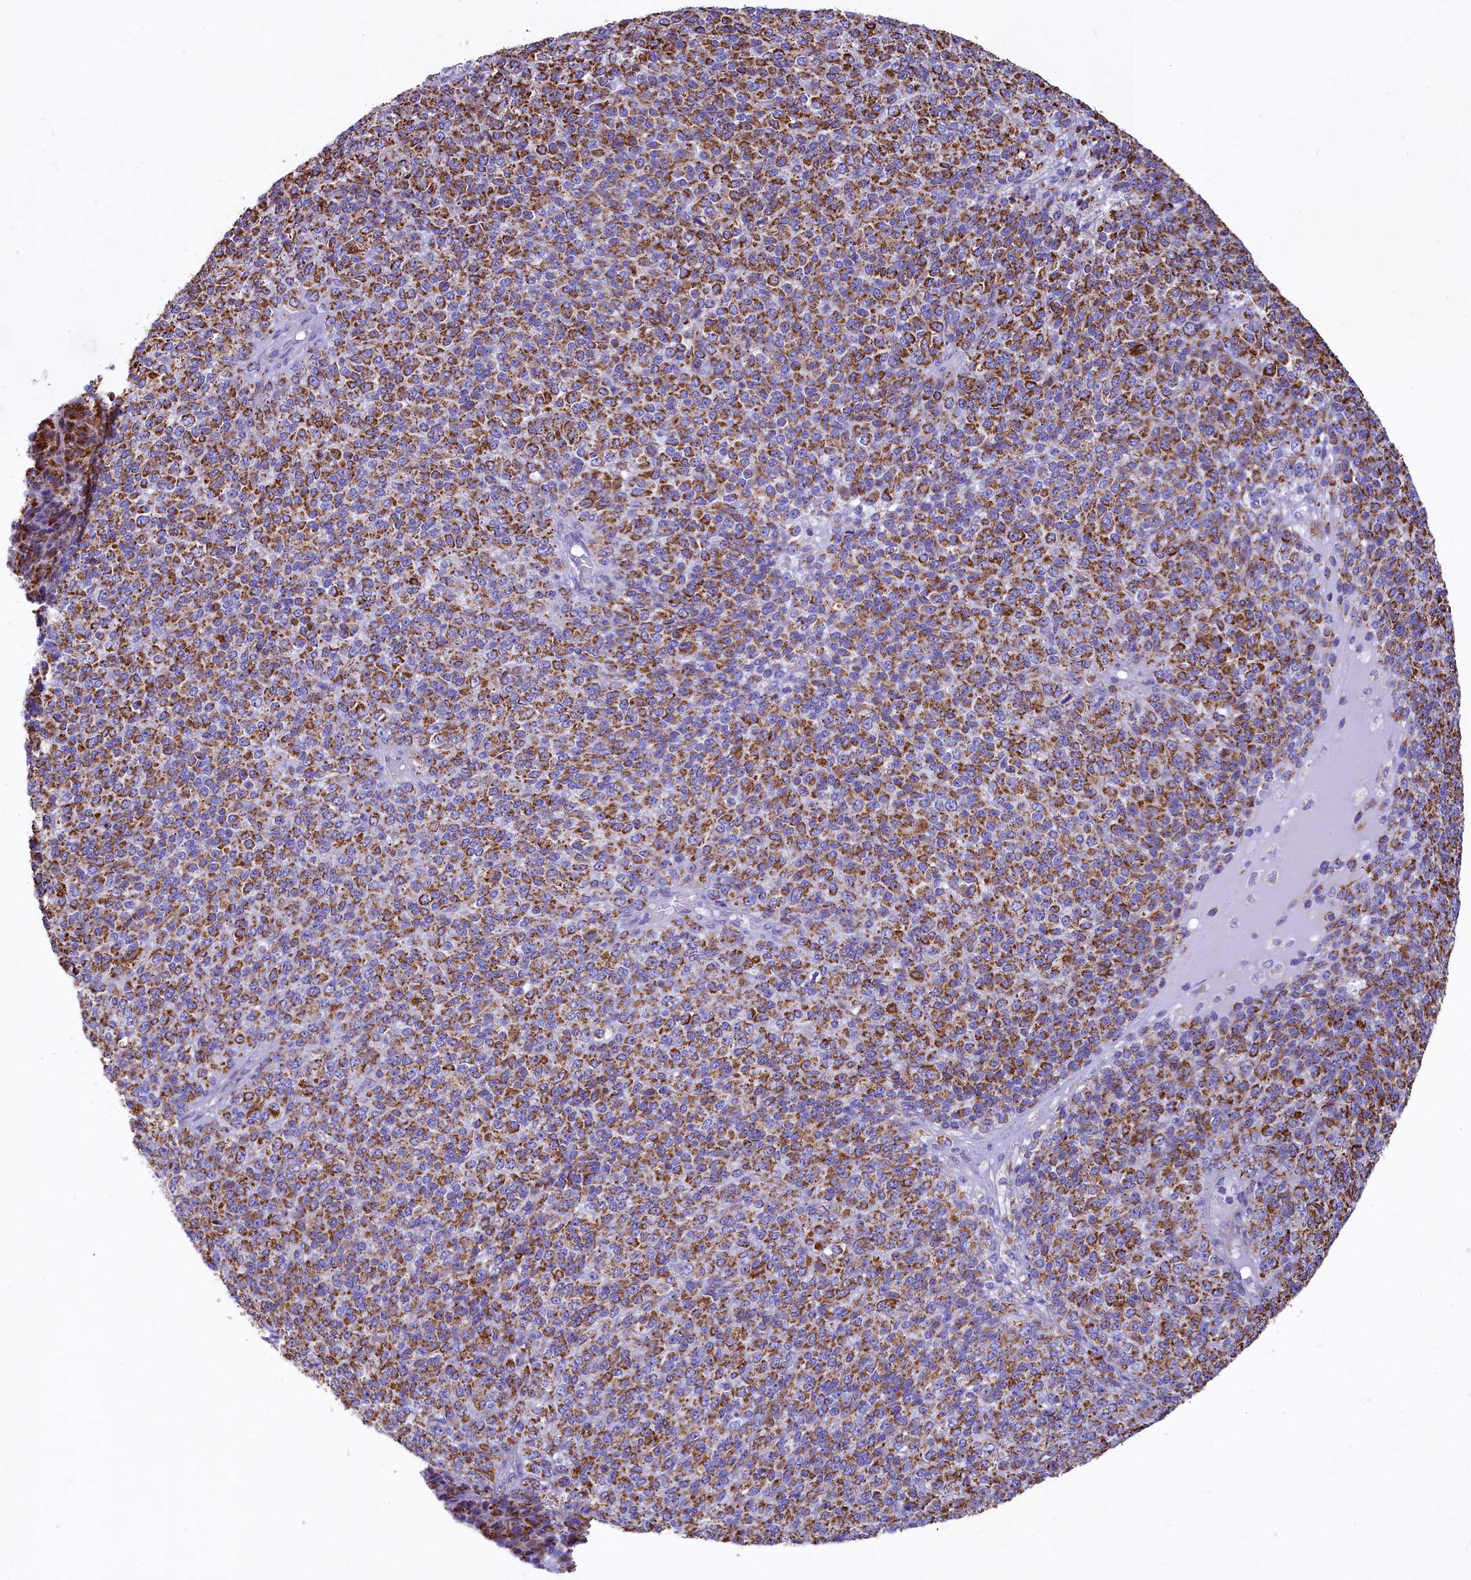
{"staining": {"intensity": "strong", "quantity": ">75%", "location": "cytoplasmic/membranous"}, "tissue": "melanoma", "cell_type": "Tumor cells", "image_type": "cancer", "snomed": [{"axis": "morphology", "description": "Malignant melanoma, Metastatic site"}, {"axis": "topography", "description": "Brain"}], "caption": "The image reveals immunohistochemical staining of malignant melanoma (metastatic site). There is strong cytoplasmic/membranous staining is appreciated in about >75% of tumor cells.", "gene": "VWCE", "patient": {"sex": "female", "age": 56}}